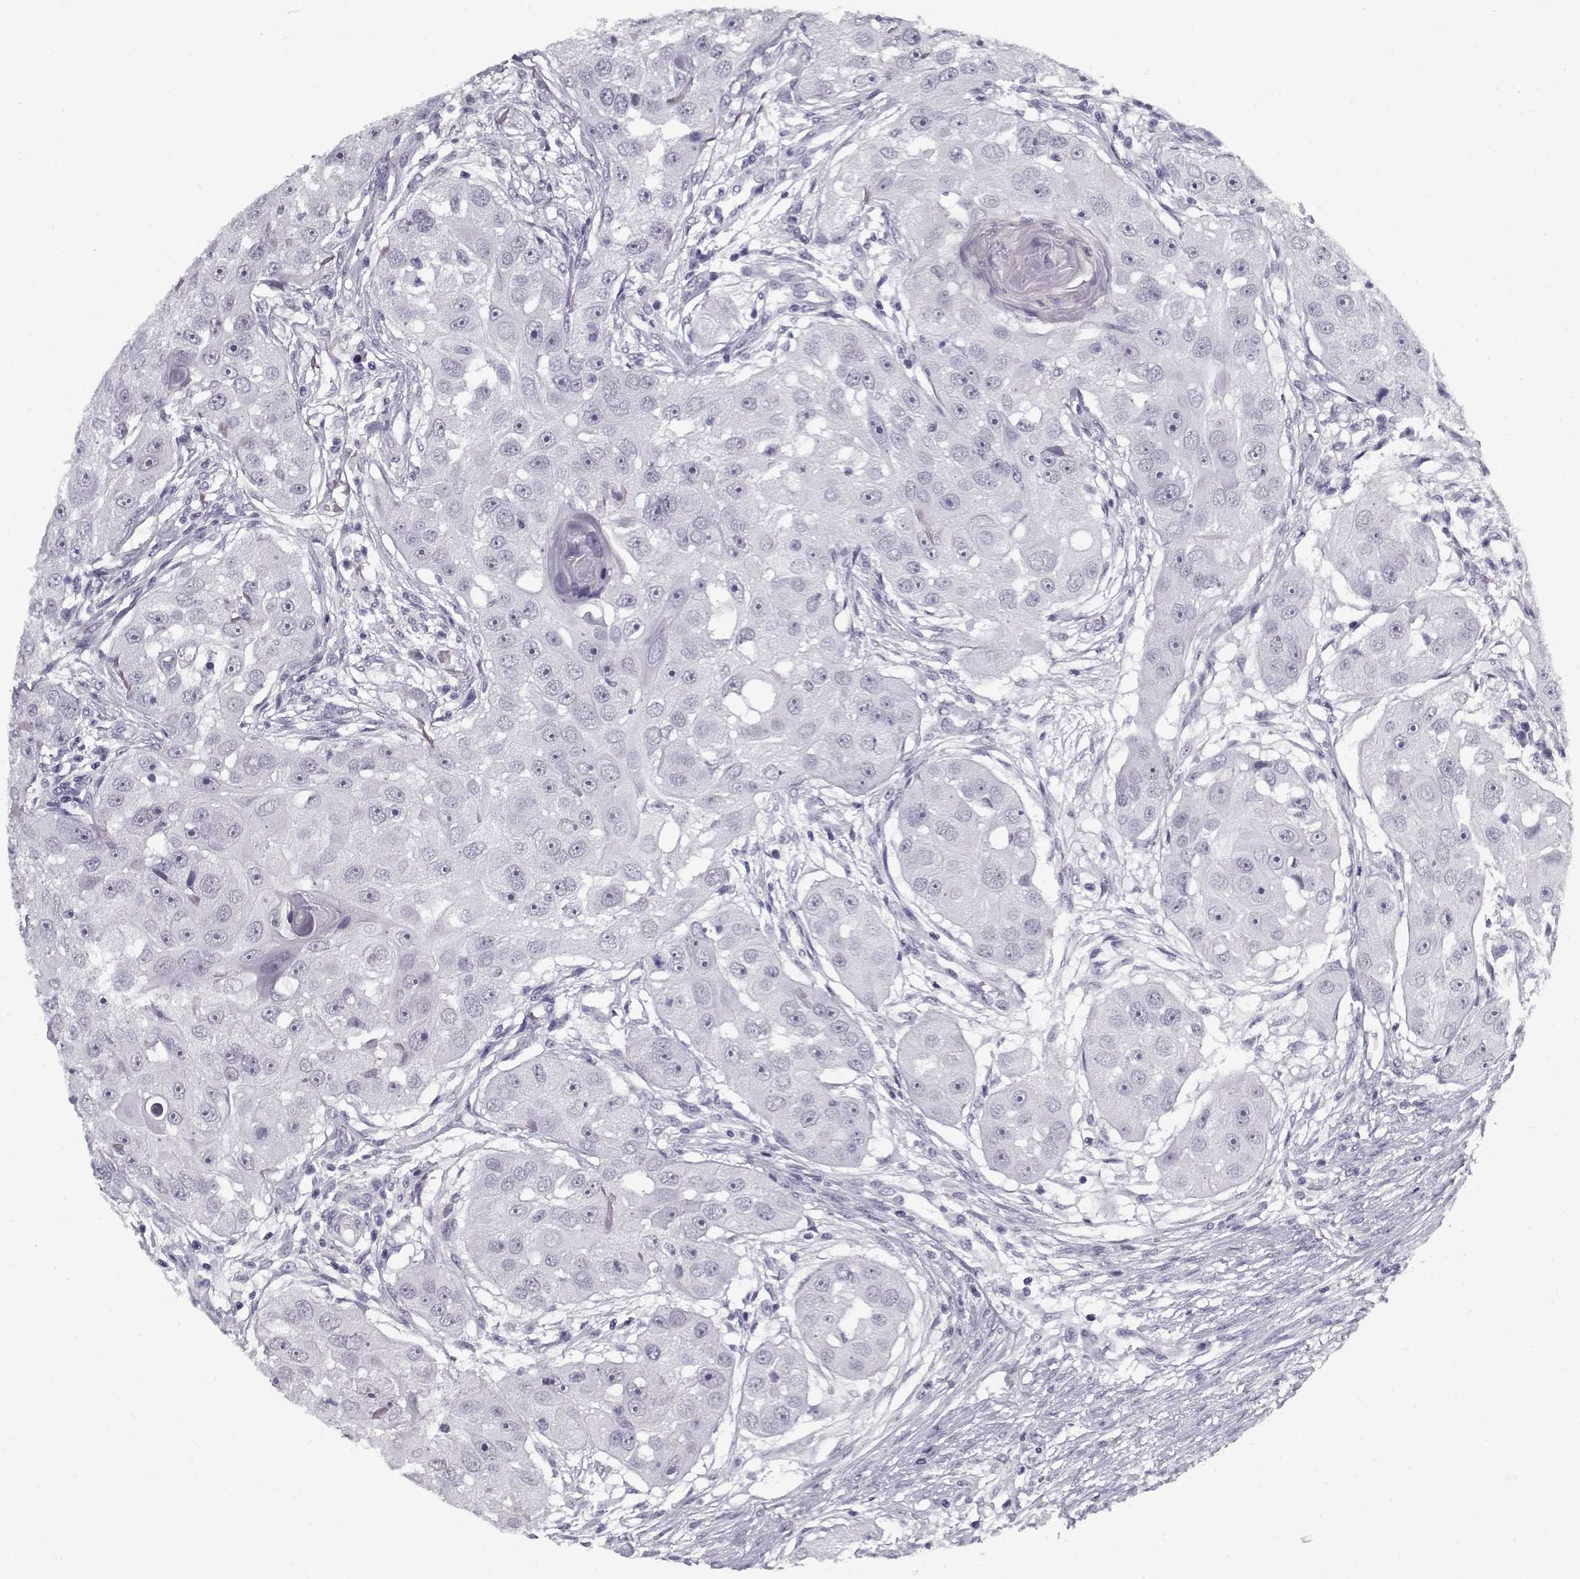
{"staining": {"intensity": "negative", "quantity": "none", "location": "none"}, "tissue": "head and neck cancer", "cell_type": "Tumor cells", "image_type": "cancer", "snomed": [{"axis": "morphology", "description": "Squamous cell carcinoma, NOS"}, {"axis": "topography", "description": "Head-Neck"}], "caption": "High power microscopy photomicrograph of an IHC photomicrograph of head and neck cancer (squamous cell carcinoma), revealing no significant positivity in tumor cells.", "gene": "SPACA9", "patient": {"sex": "male", "age": 51}}